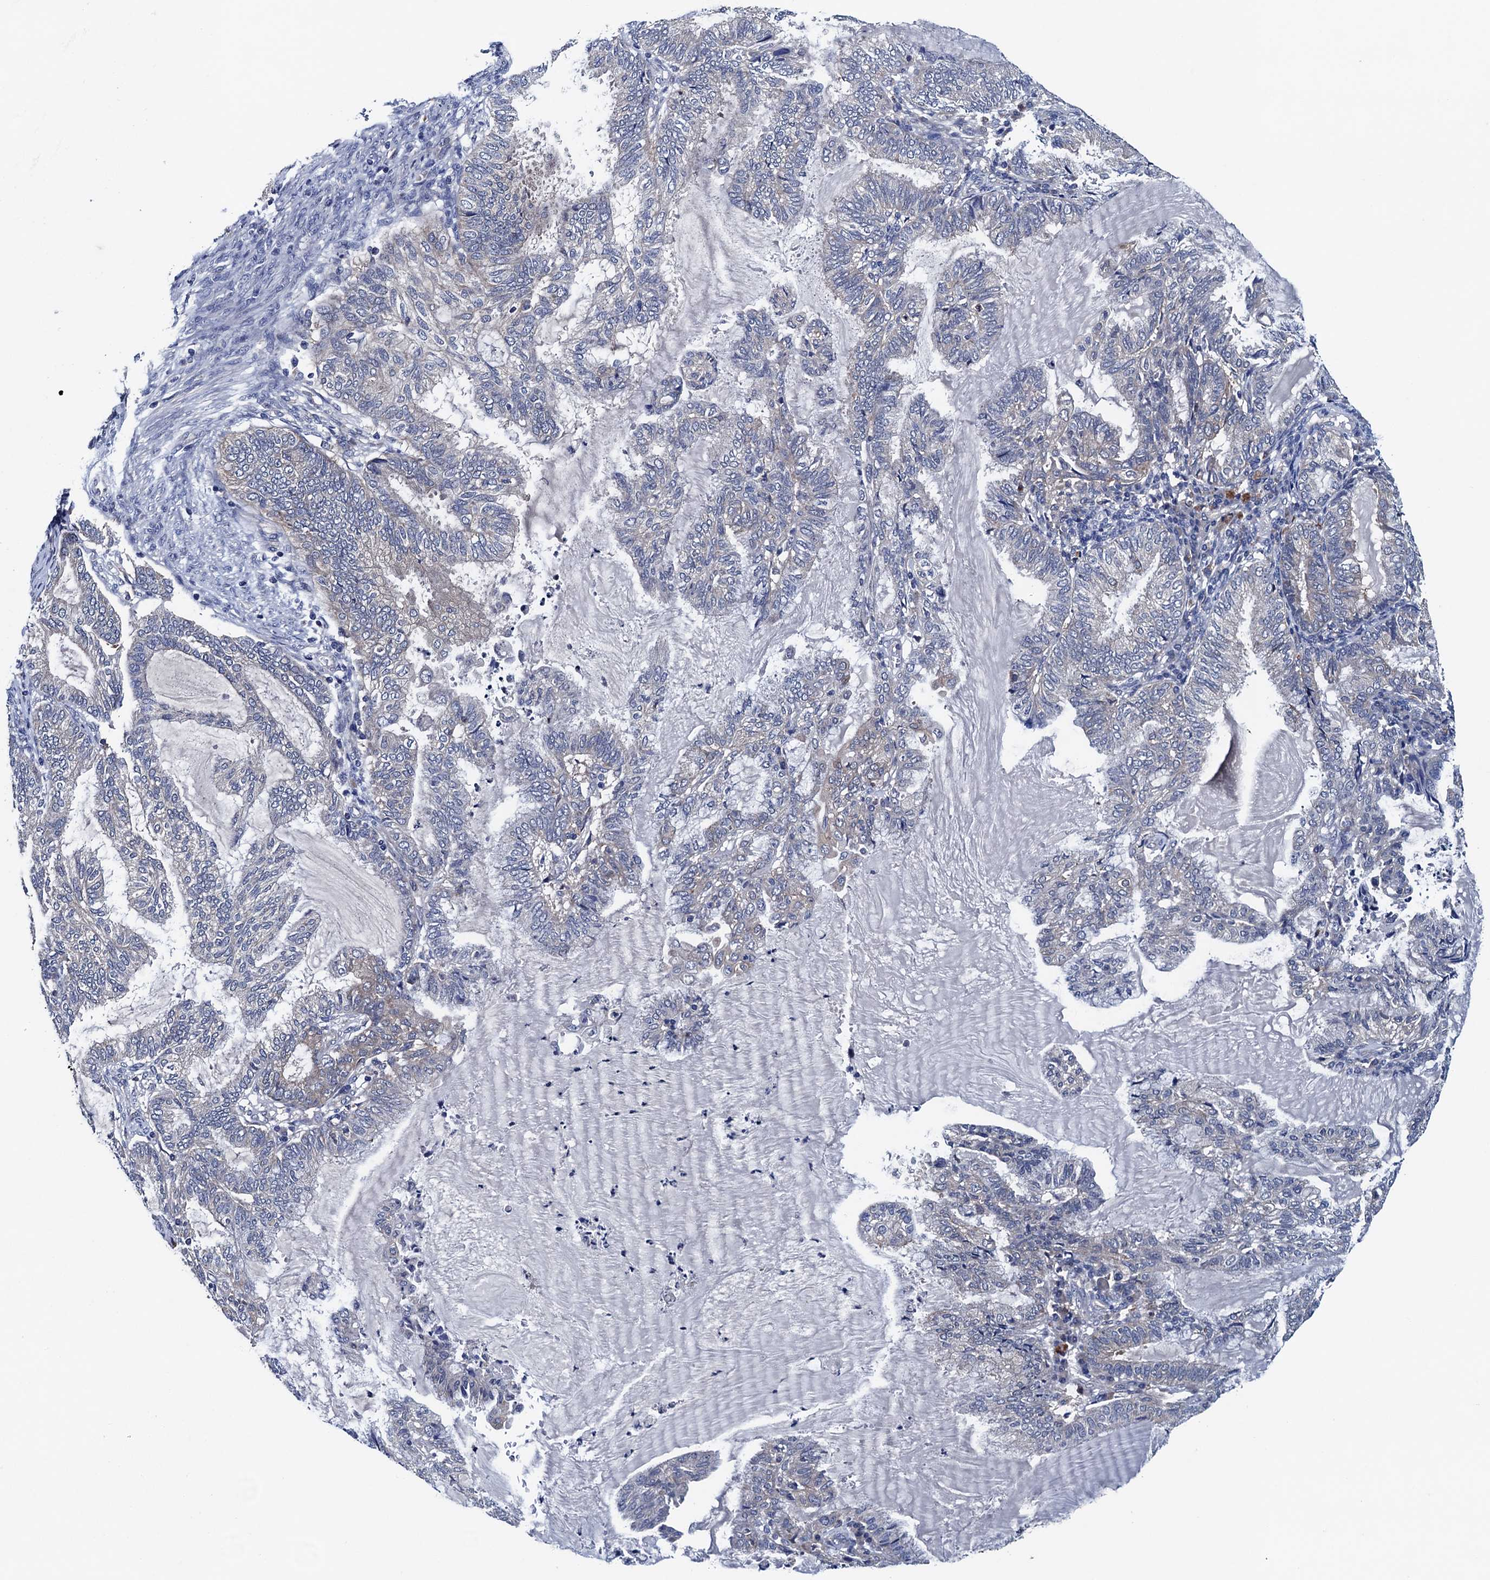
{"staining": {"intensity": "negative", "quantity": "none", "location": "none"}, "tissue": "endometrial cancer", "cell_type": "Tumor cells", "image_type": "cancer", "snomed": [{"axis": "morphology", "description": "Adenocarcinoma, NOS"}, {"axis": "topography", "description": "Endometrium"}], "caption": "Immunohistochemistry (IHC) of human endometrial cancer (adenocarcinoma) demonstrates no staining in tumor cells.", "gene": "BLTP3B", "patient": {"sex": "female", "age": 86}}